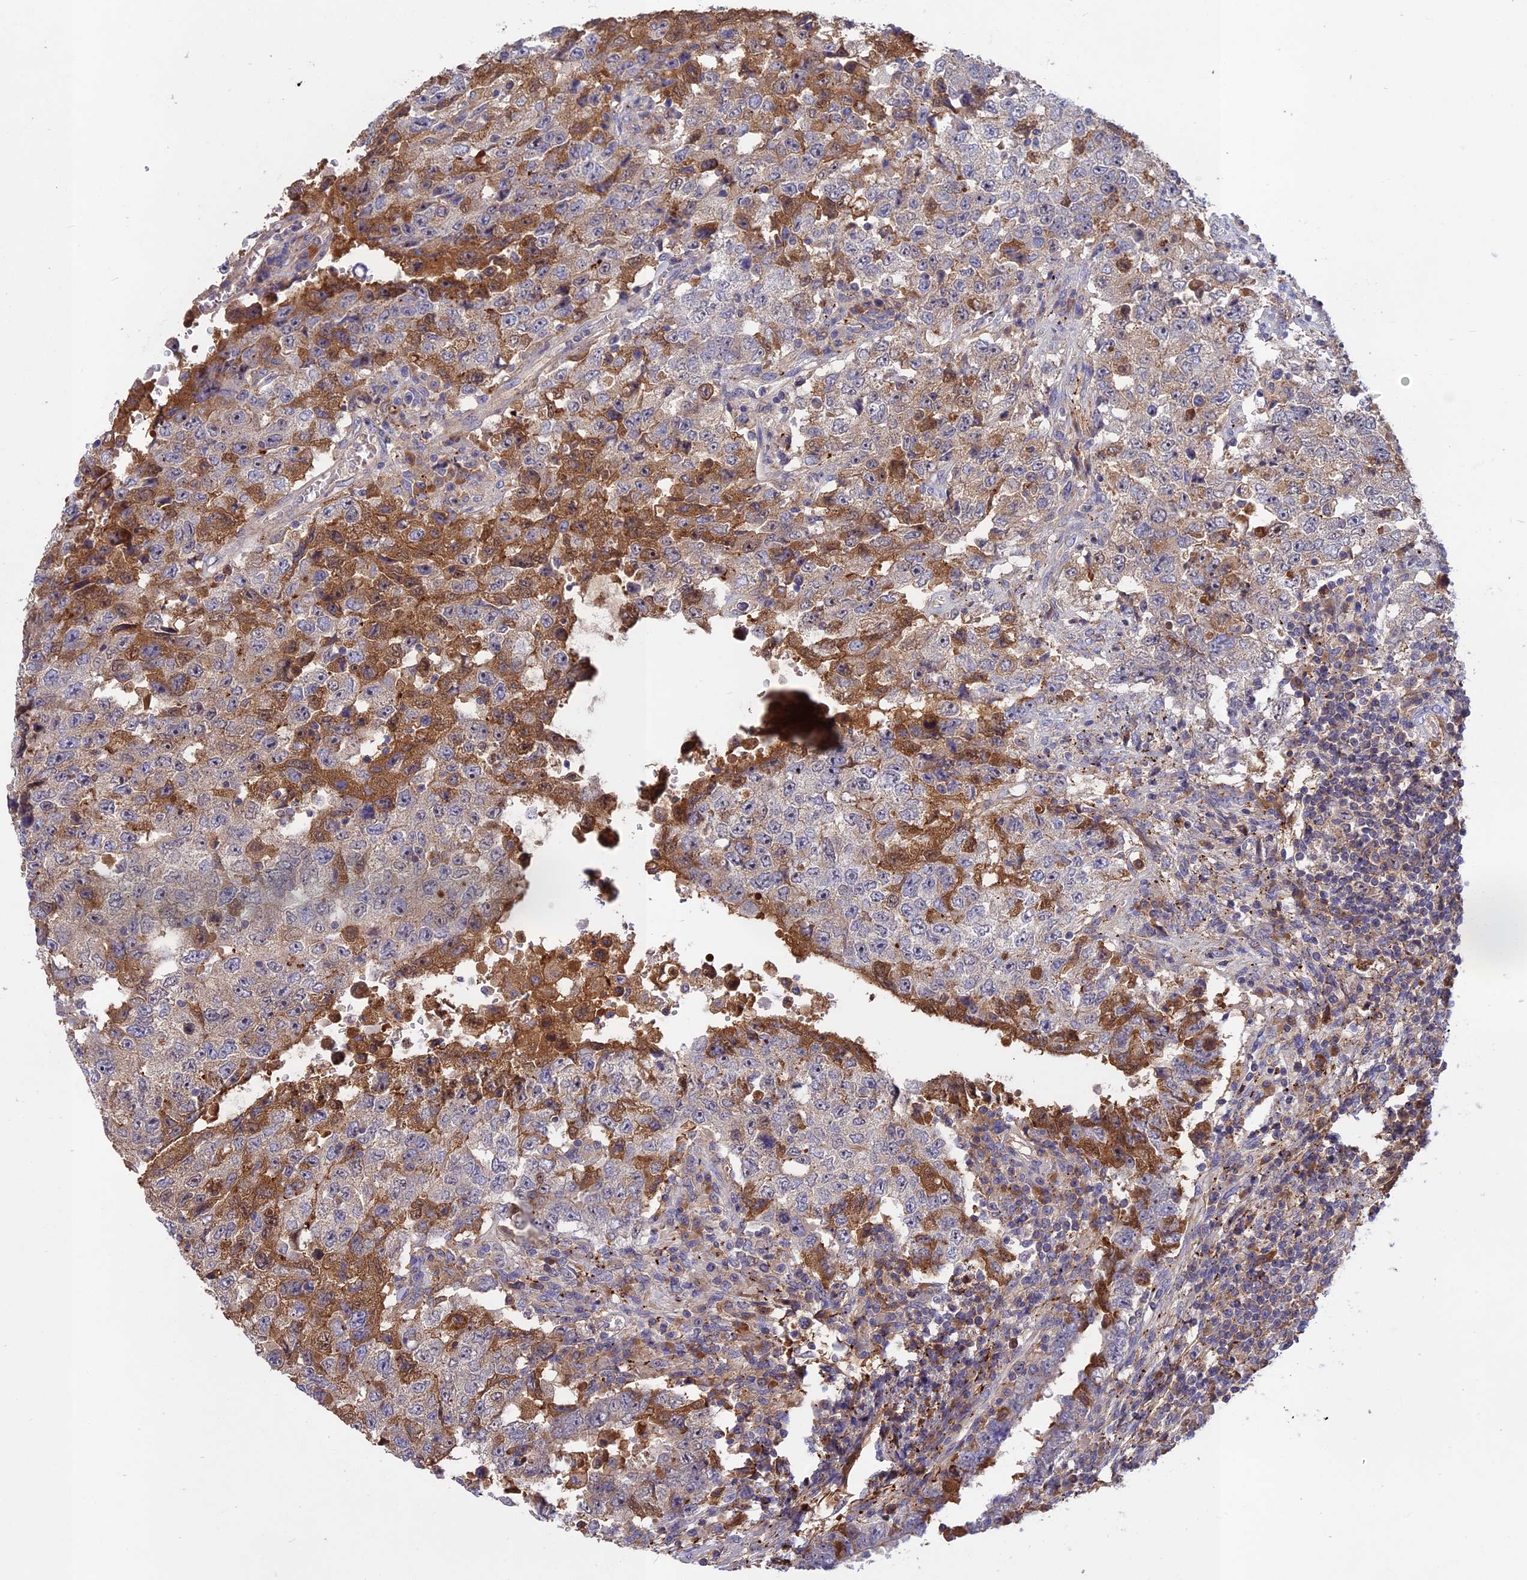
{"staining": {"intensity": "moderate", "quantity": "<25%", "location": "cytoplasmic/membranous"}, "tissue": "testis cancer", "cell_type": "Tumor cells", "image_type": "cancer", "snomed": [{"axis": "morphology", "description": "Carcinoma, Embryonal, NOS"}, {"axis": "topography", "description": "Testis"}], "caption": "Immunohistochemical staining of testis cancer (embryonal carcinoma) reveals low levels of moderate cytoplasmic/membranous protein positivity in approximately <25% of tumor cells.", "gene": "ADO", "patient": {"sex": "male", "age": 26}}